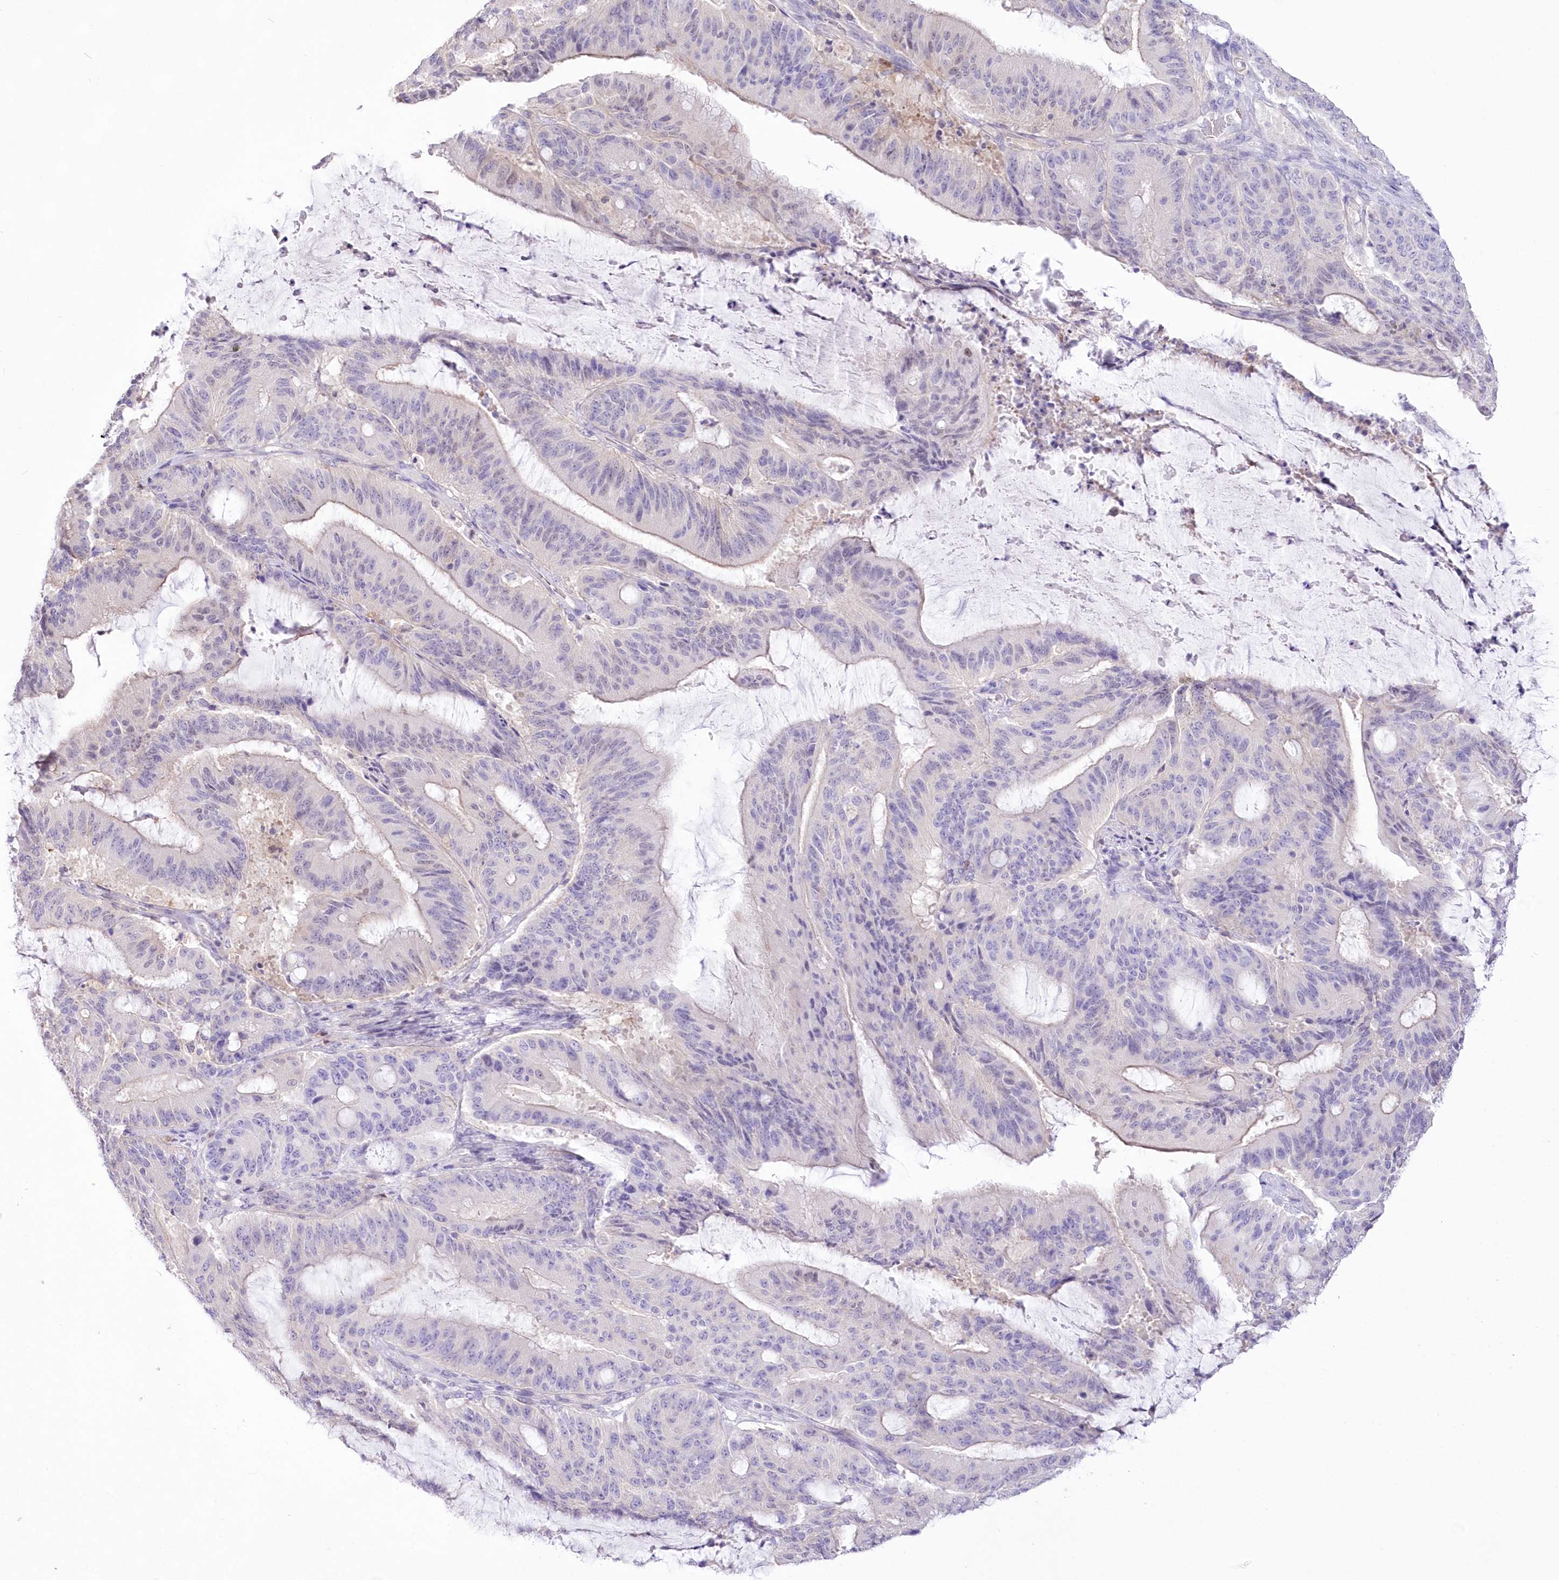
{"staining": {"intensity": "negative", "quantity": "none", "location": "none"}, "tissue": "liver cancer", "cell_type": "Tumor cells", "image_type": "cancer", "snomed": [{"axis": "morphology", "description": "Normal tissue, NOS"}, {"axis": "morphology", "description": "Cholangiocarcinoma"}, {"axis": "topography", "description": "Liver"}, {"axis": "topography", "description": "Peripheral nerve tissue"}], "caption": "This is an immunohistochemistry (IHC) image of liver cancer (cholangiocarcinoma). There is no expression in tumor cells.", "gene": "UBA6", "patient": {"sex": "female", "age": 73}}